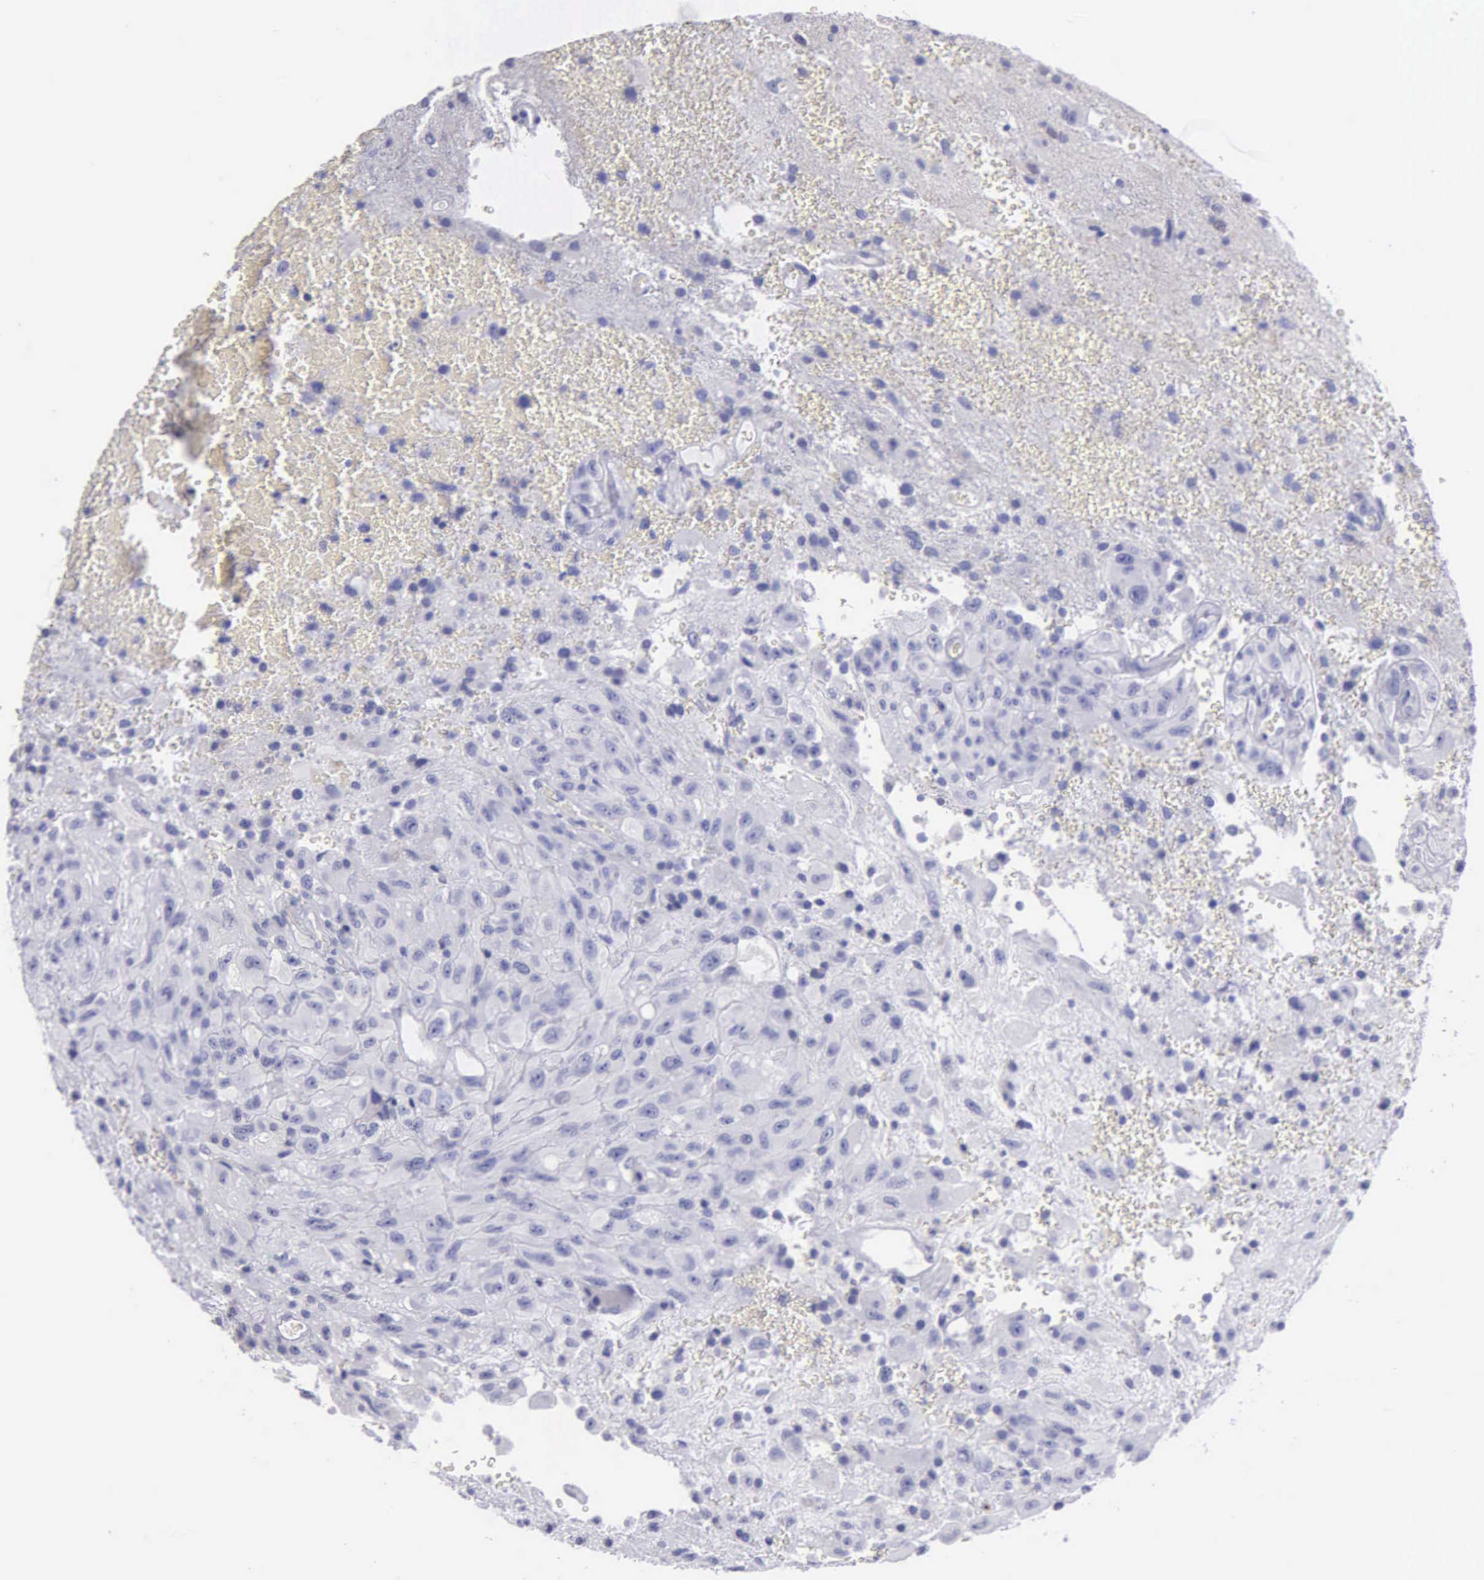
{"staining": {"intensity": "negative", "quantity": "none", "location": "none"}, "tissue": "glioma", "cell_type": "Tumor cells", "image_type": "cancer", "snomed": [{"axis": "morphology", "description": "Glioma, malignant, High grade"}, {"axis": "topography", "description": "Brain"}], "caption": "An image of human high-grade glioma (malignant) is negative for staining in tumor cells.", "gene": "FBLN5", "patient": {"sex": "male", "age": 48}}